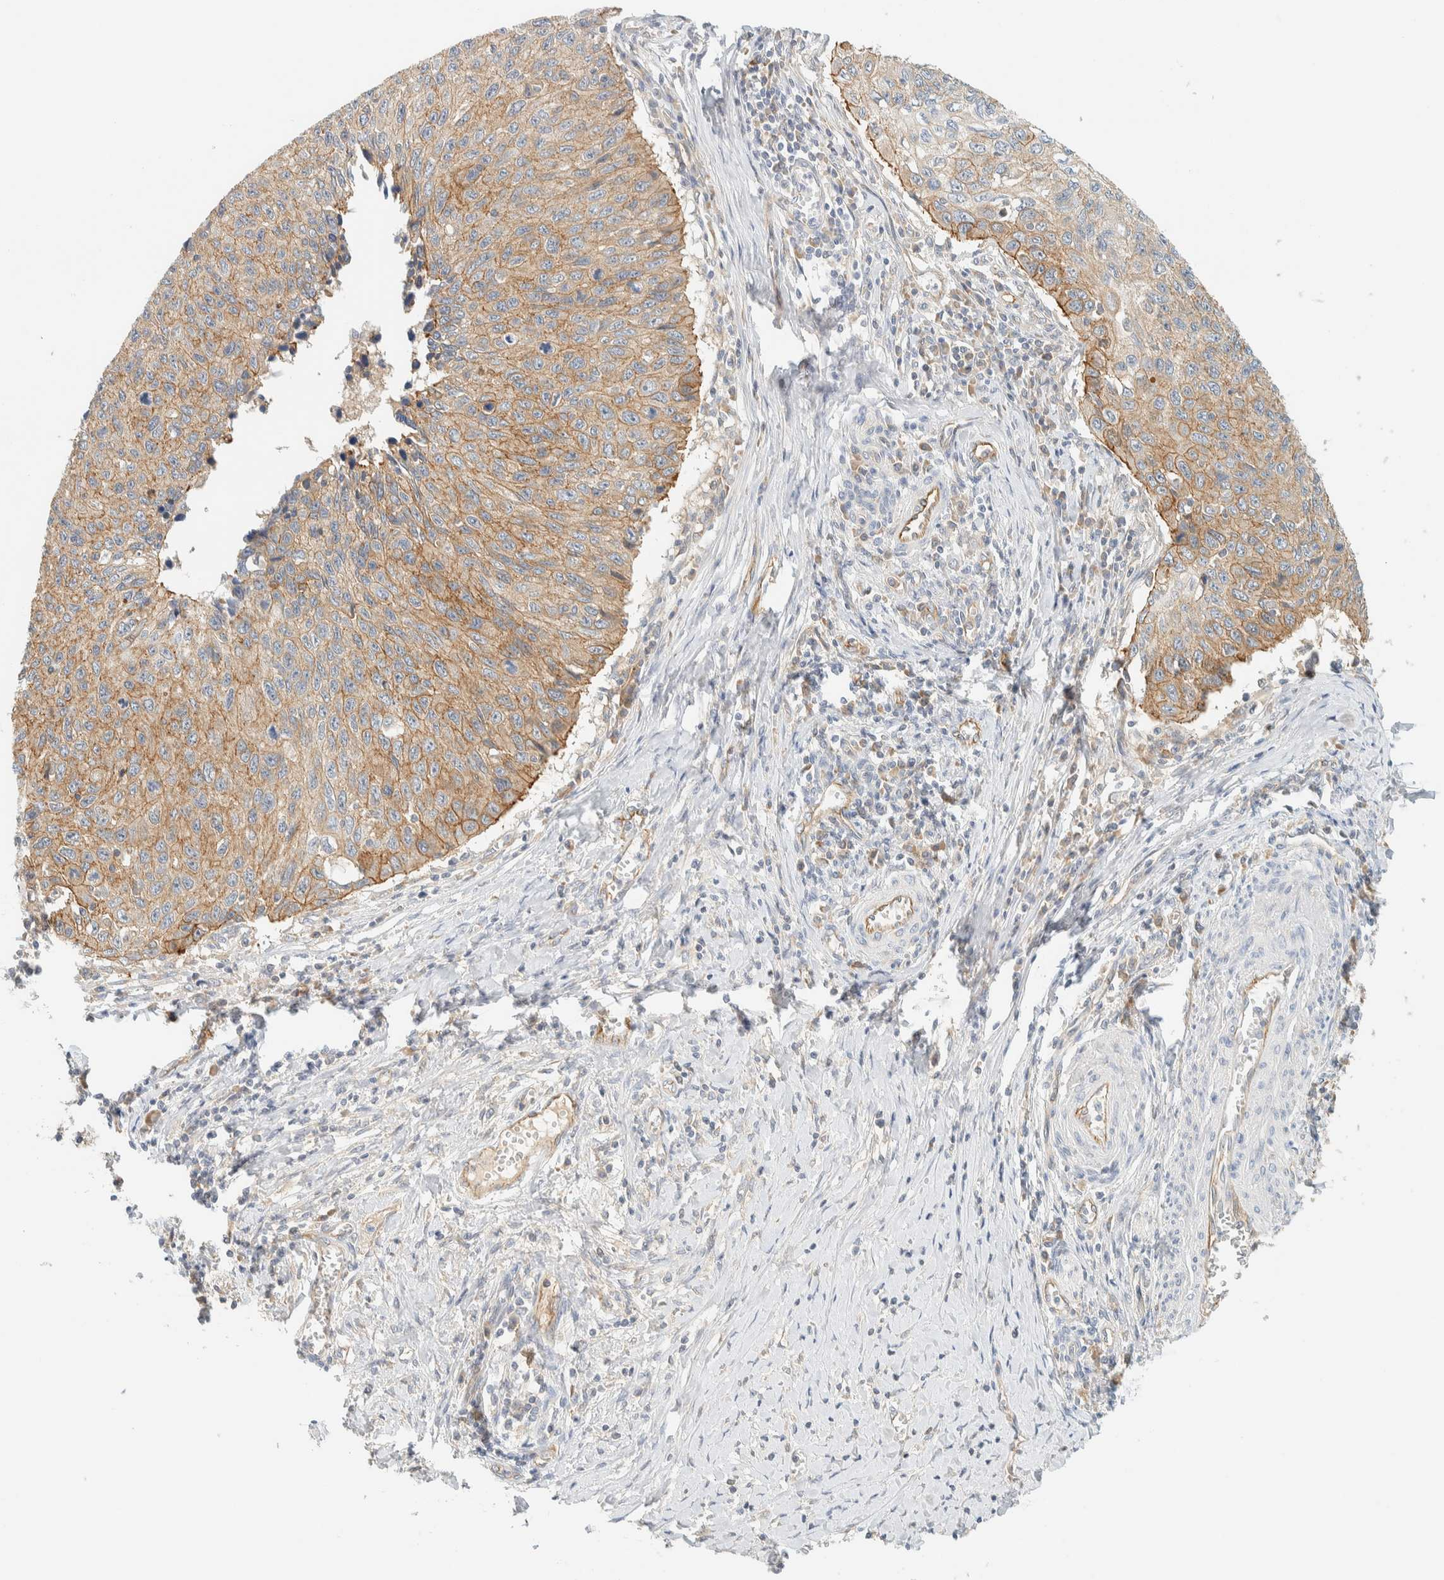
{"staining": {"intensity": "moderate", "quantity": ">75%", "location": "cytoplasmic/membranous"}, "tissue": "cervical cancer", "cell_type": "Tumor cells", "image_type": "cancer", "snomed": [{"axis": "morphology", "description": "Squamous cell carcinoma, NOS"}, {"axis": "topography", "description": "Cervix"}], "caption": "DAB (3,3'-diaminobenzidine) immunohistochemical staining of human cervical squamous cell carcinoma demonstrates moderate cytoplasmic/membranous protein expression in approximately >75% of tumor cells.", "gene": "LIMA1", "patient": {"sex": "female", "age": 53}}